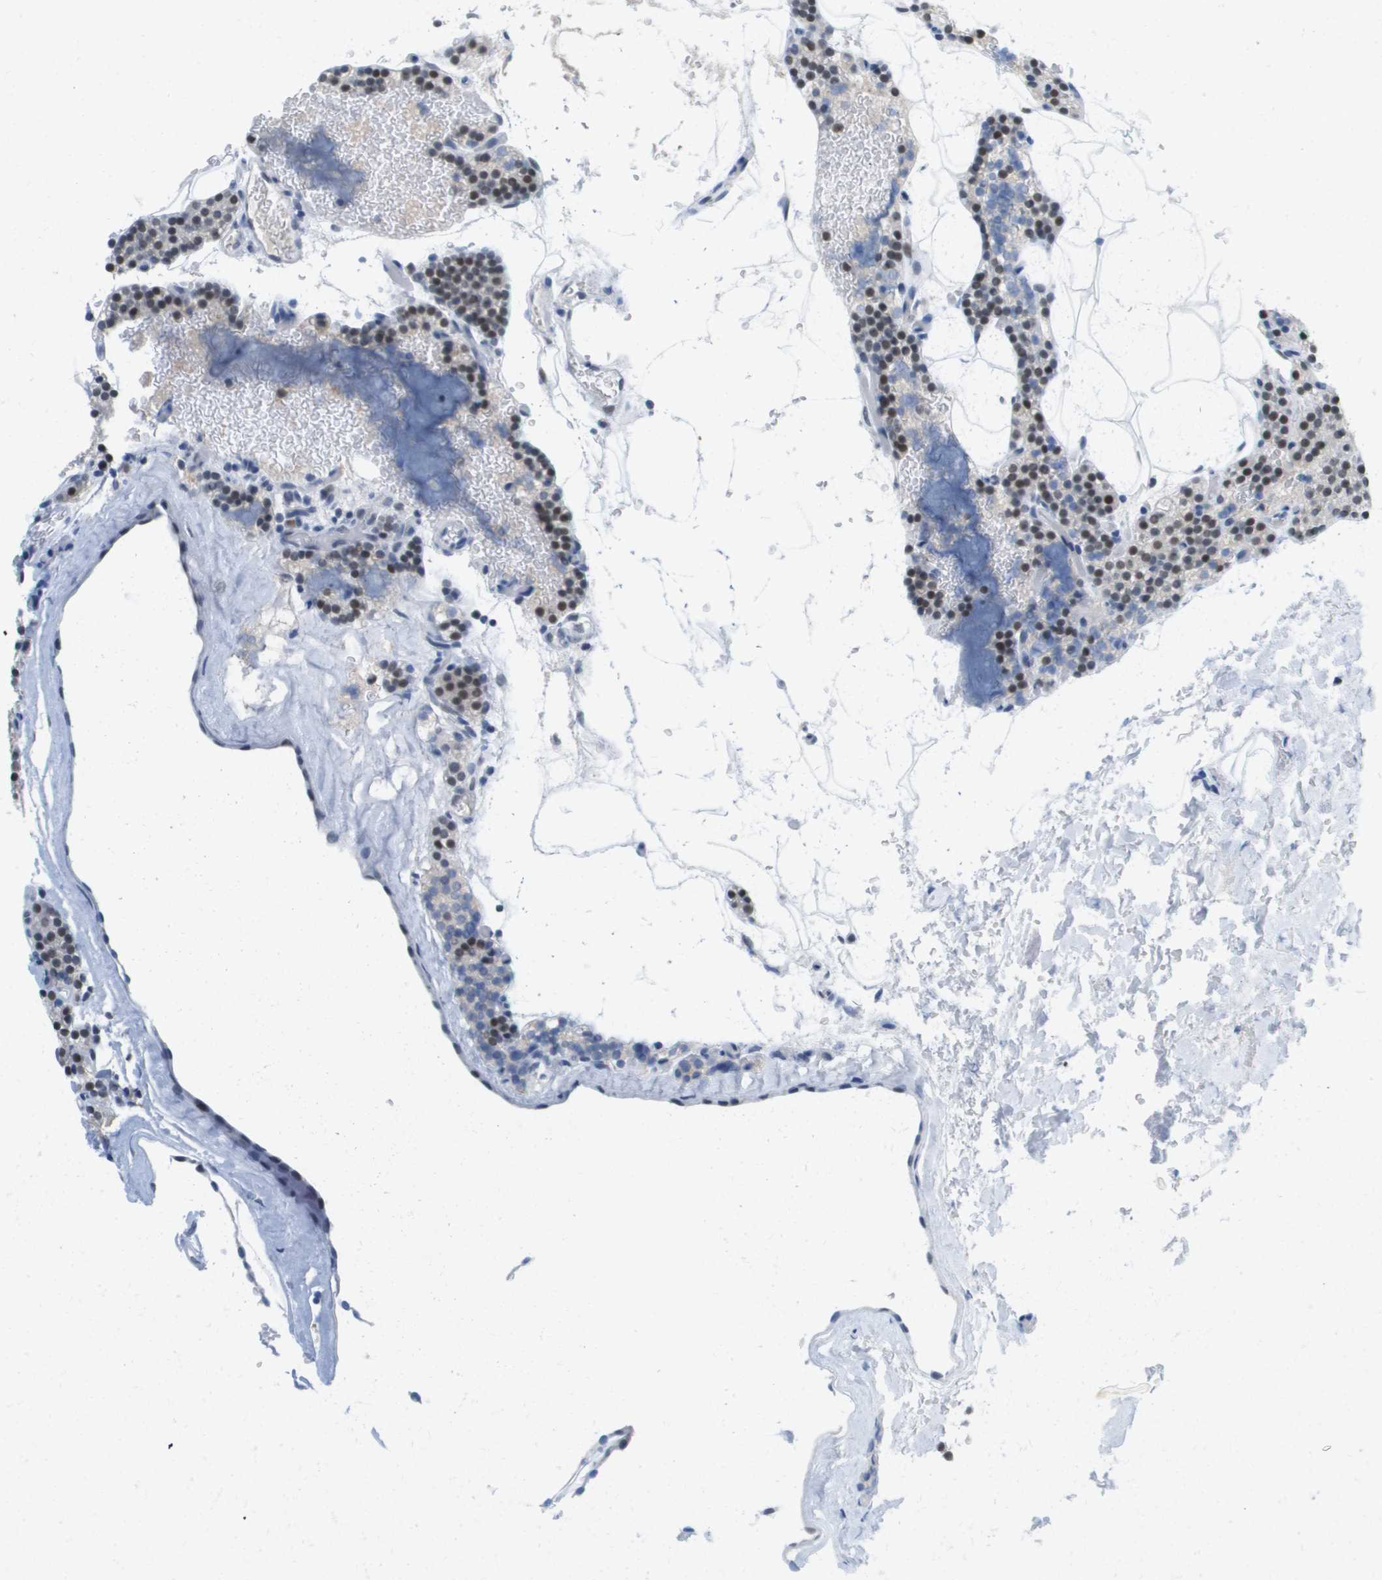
{"staining": {"intensity": "moderate", "quantity": ">75%", "location": "nuclear"}, "tissue": "parathyroid gland", "cell_type": "Glandular cells", "image_type": "normal", "snomed": [{"axis": "morphology", "description": "Normal tissue, NOS"}, {"axis": "morphology", "description": "Inflammation chronic"}, {"axis": "morphology", "description": "Goiter, colloid"}, {"axis": "topography", "description": "Thyroid gland"}, {"axis": "topography", "description": "Parathyroid gland"}], "caption": "IHC of benign parathyroid gland reveals medium levels of moderate nuclear staining in about >75% of glandular cells.", "gene": "TP53RK", "patient": {"sex": "male", "age": 65}}